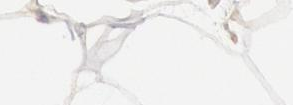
{"staining": {"intensity": "negative", "quantity": "none", "location": "none"}, "tissue": "adipose tissue", "cell_type": "Adipocytes", "image_type": "normal", "snomed": [{"axis": "morphology", "description": "Normal tissue, NOS"}, {"axis": "morphology", "description": "Duct carcinoma"}, {"axis": "topography", "description": "Breast"}, {"axis": "topography", "description": "Adipose tissue"}], "caption": "This is an immunohistochemistry (IHC) histopathology image of normal adipose tissue. There is no expression in adipocytes.", "gene": "DNAJA1", "patient": {"sex": "female", "age": 37}}